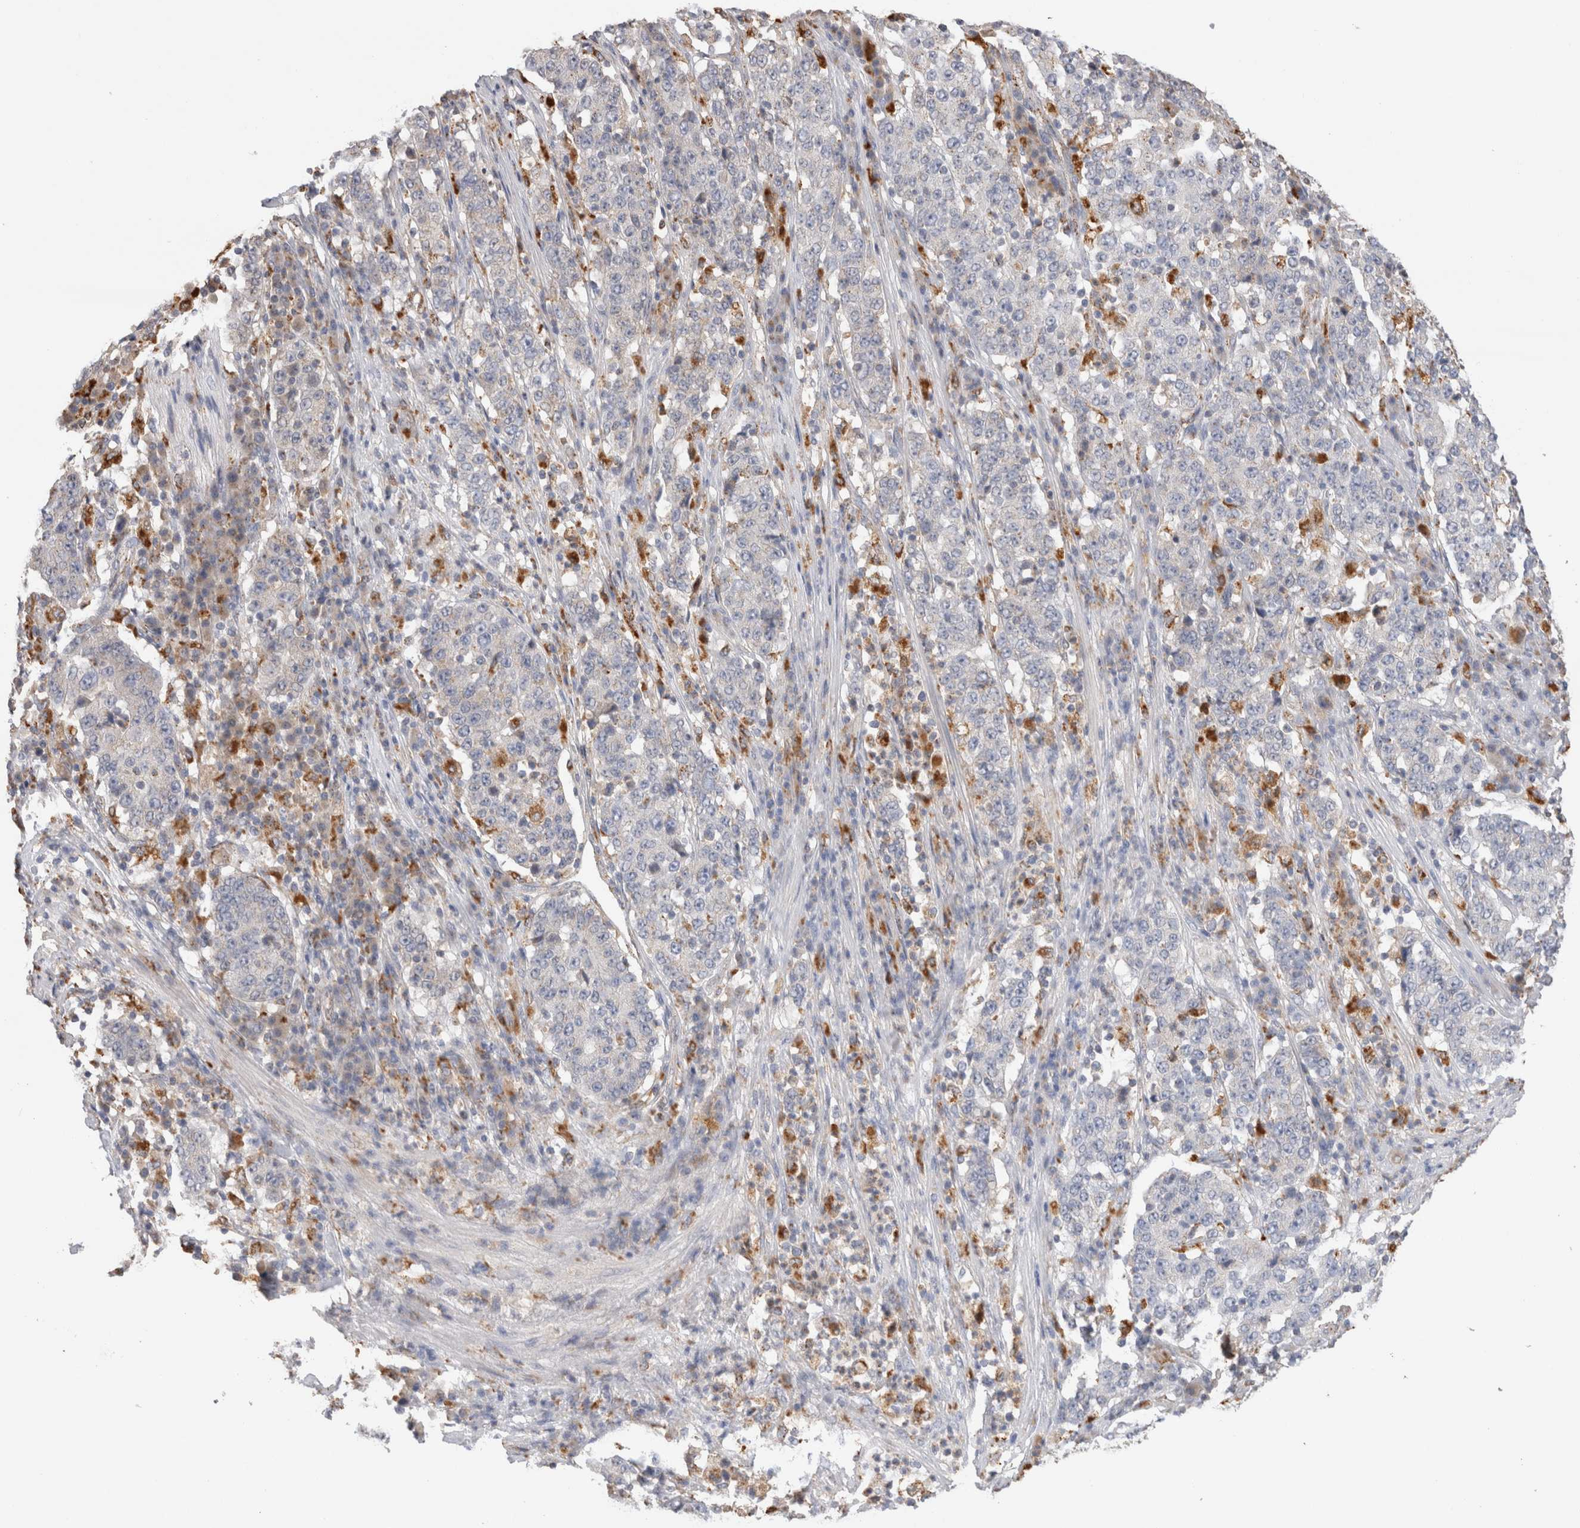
{"staining": {"intensity": "negative", "quantity": "none", "location": "none"}, "tissue": "stomach cancer", "cell_type": "Tumor cells", "image_type": "cancer", "snomed": [{"axis": "morphology", "description": "Adenocarcinoma, NOS"}, {"axis": "topography", "description": "Stomach"}], "caption": "Immunohistochemistry (IHC) photomicrograph of stomach cancer stained for a protein (brown), which reveals no expression in tumor cells.", "gene": "GNS", "patient": {"sex": "male", "age": 59}}